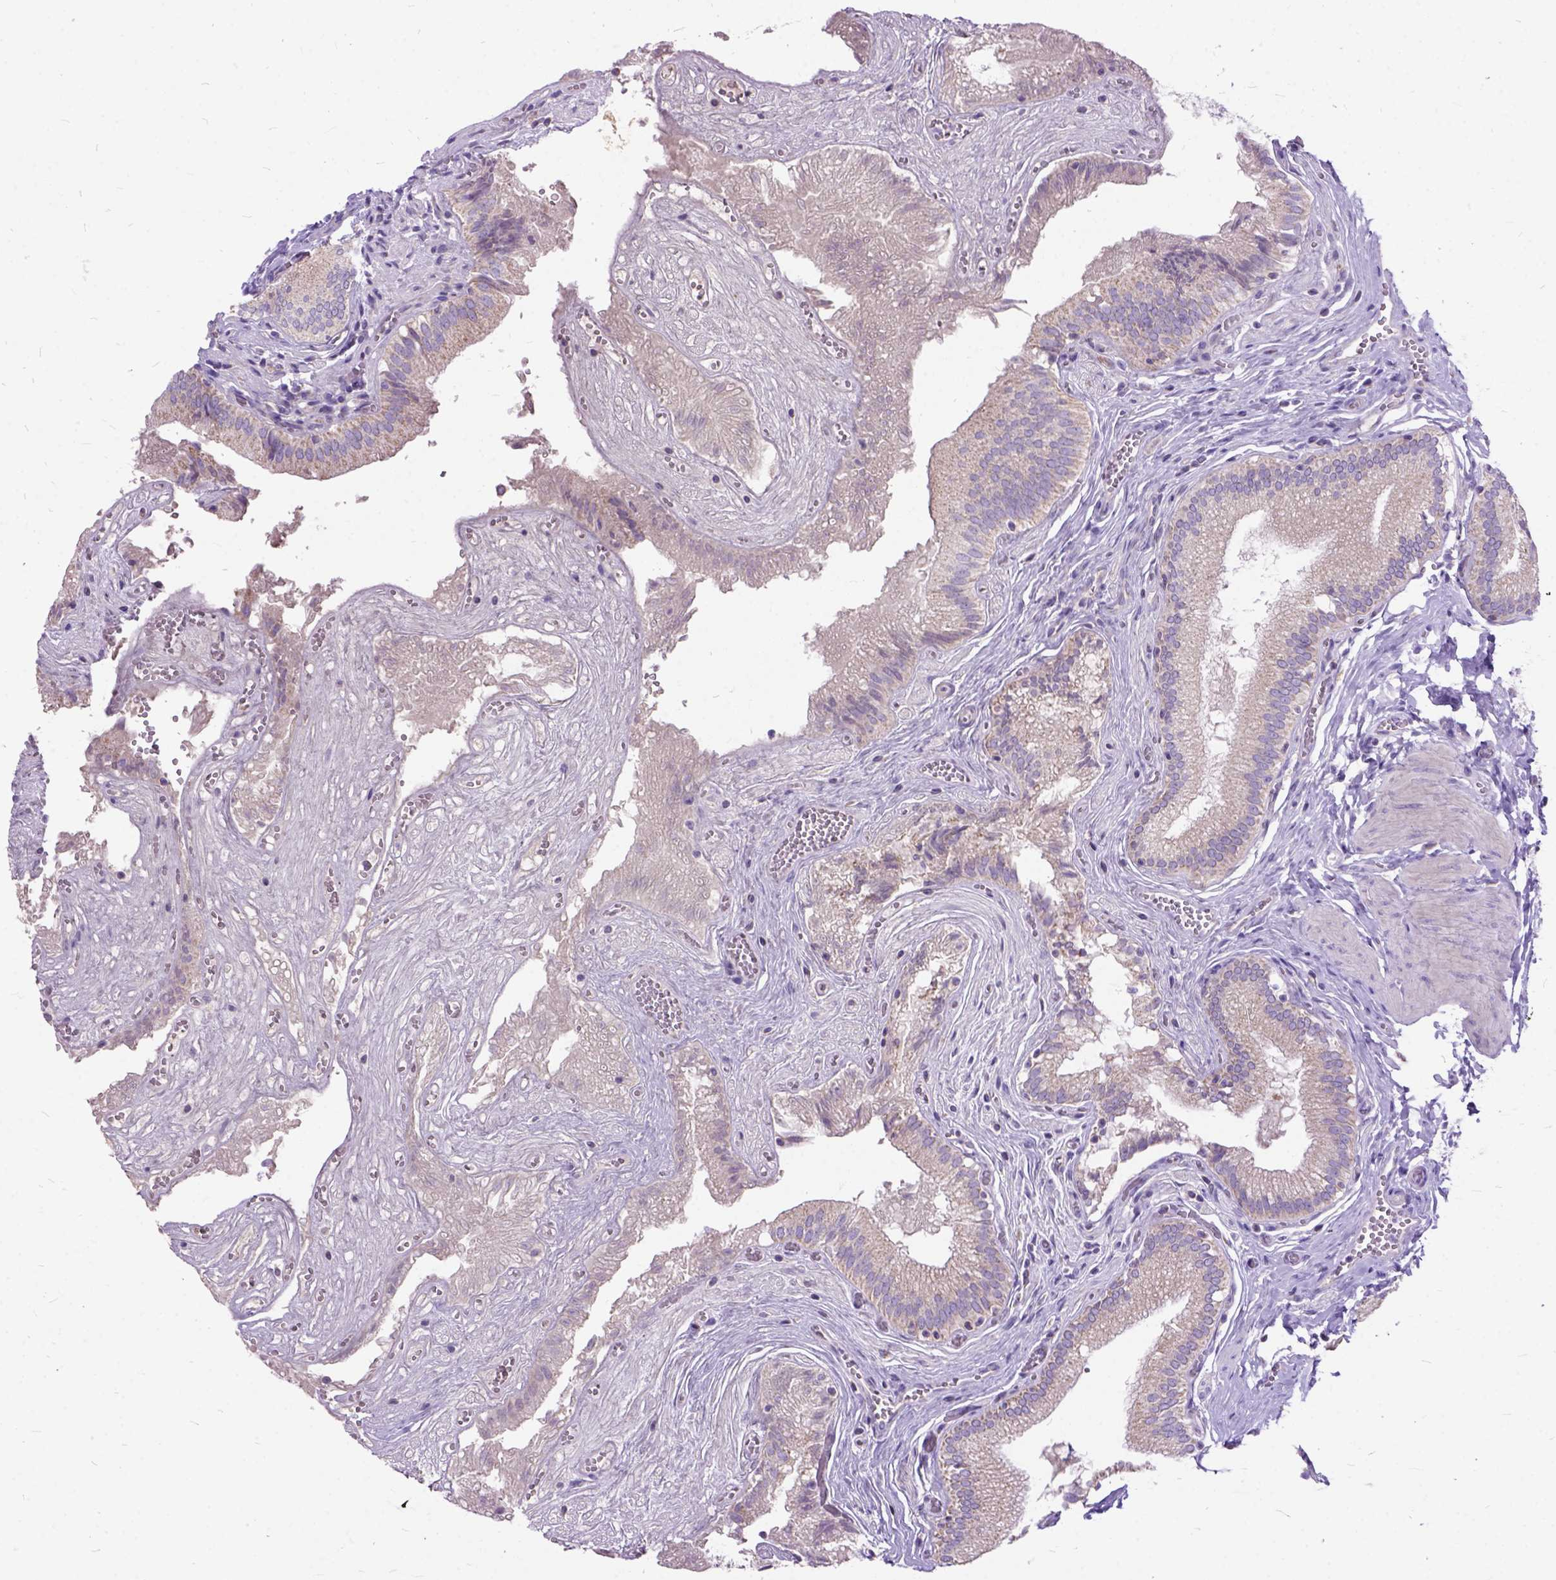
{"staining": {"intensity": "negative", "quantity": "none", "location": "none"}, "tissue": "gallbladder", "cell_type": "Glandular cells", "image_type": "normal", "snomed": [{"axis": "morphology", "description": "Normal tissue, NOS"}, {"axis": "topography", "description": "Gallbladder"}, {"axis": "topography", "description": "Peripheral nerve tissue"}], "caption": "Protein analysis of normal gallbladder exhibits no significant staining in glandular cells.", "gene": "CTAG2", "patient": {"sex": "male", "age": 17}}